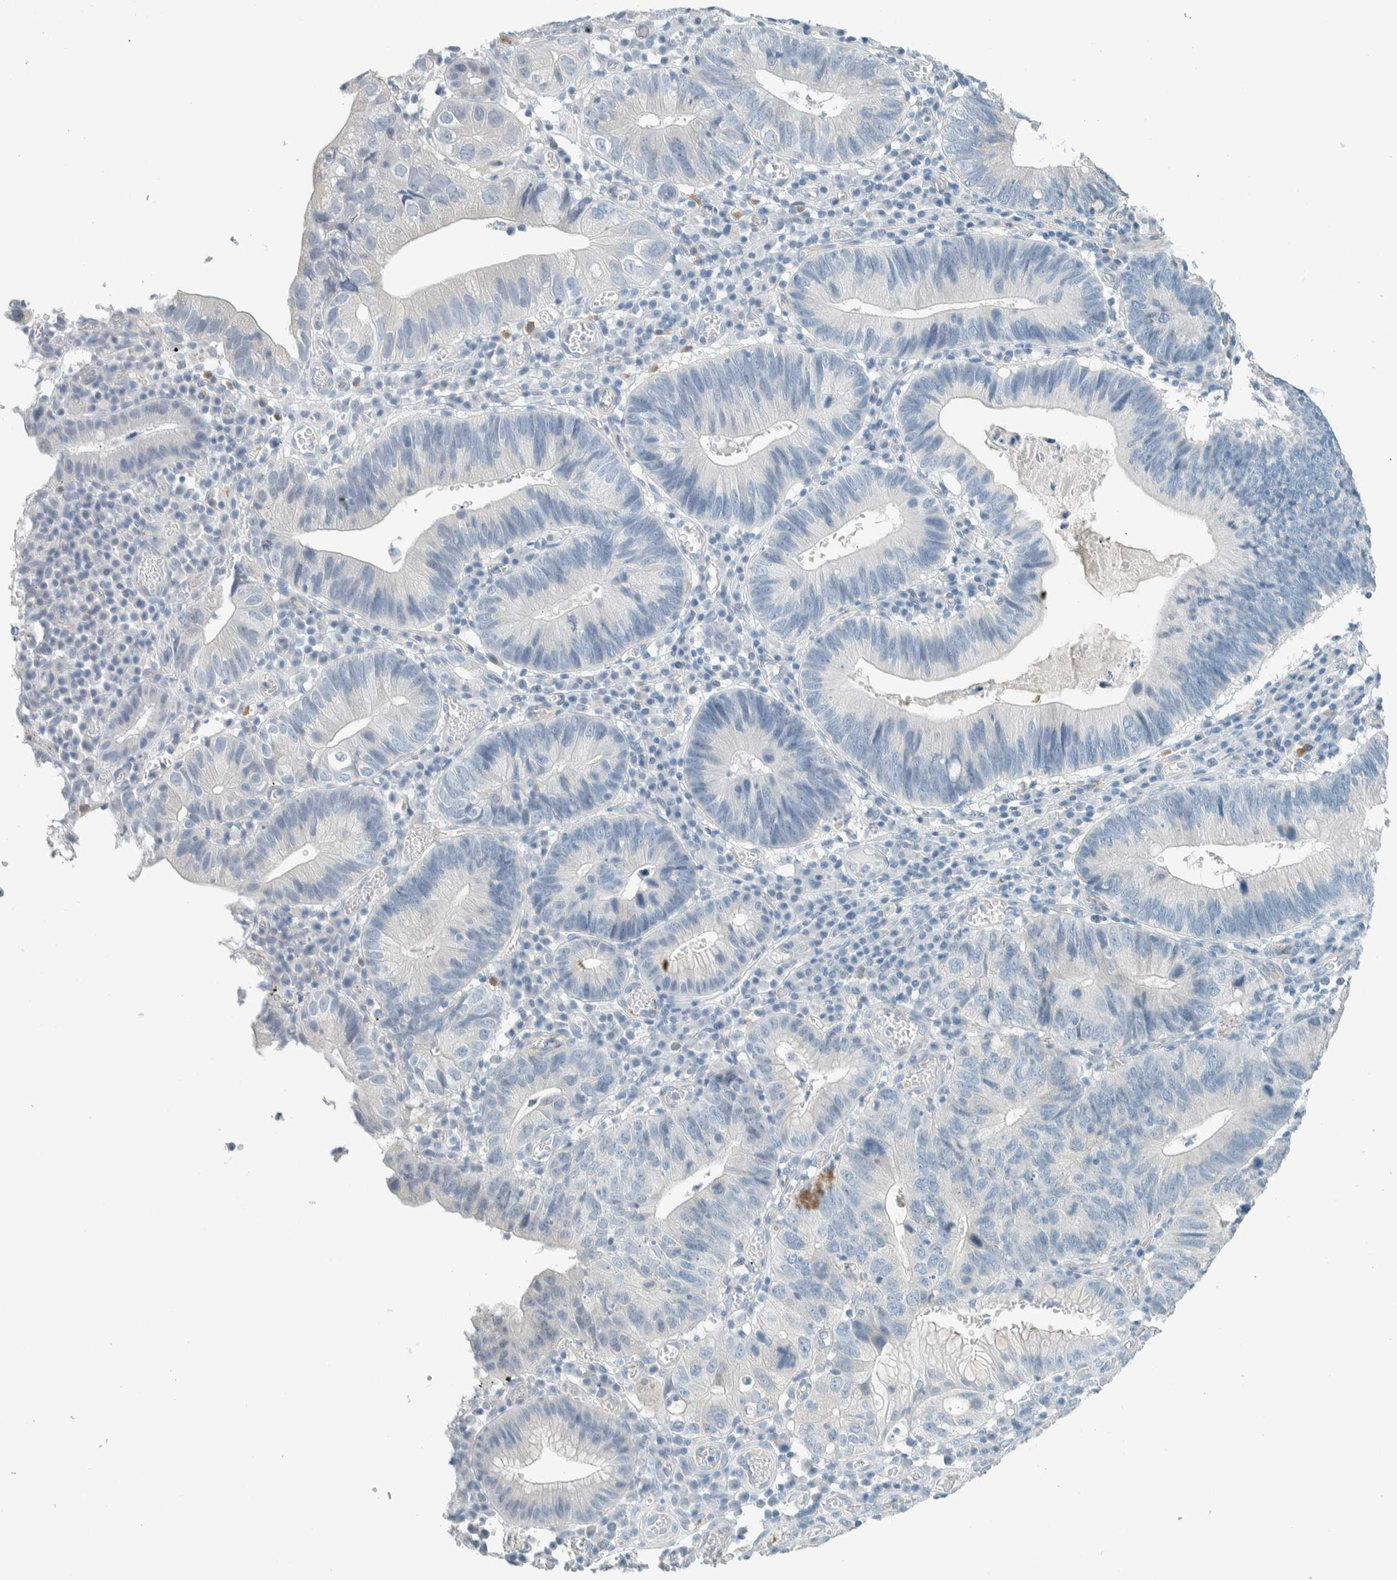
{"staining": {"intensity": "negative", "quantity": "none", "location": "none"}, "tissue": "stomach cancer", "cell_type": "Tumor cells", "image_type": "cancer", "snomed": [{"axis": "morphology", "description": "Adenocarcinoma, NOS"}, {"axis": "topography", "description": "Stomach"}], "caption": "Image shows no significant protein expression in tumor cells of adenocarcinoma (stomach).", "gene": "SLFN12", "patient": {"sex": "male", "age": 59}}